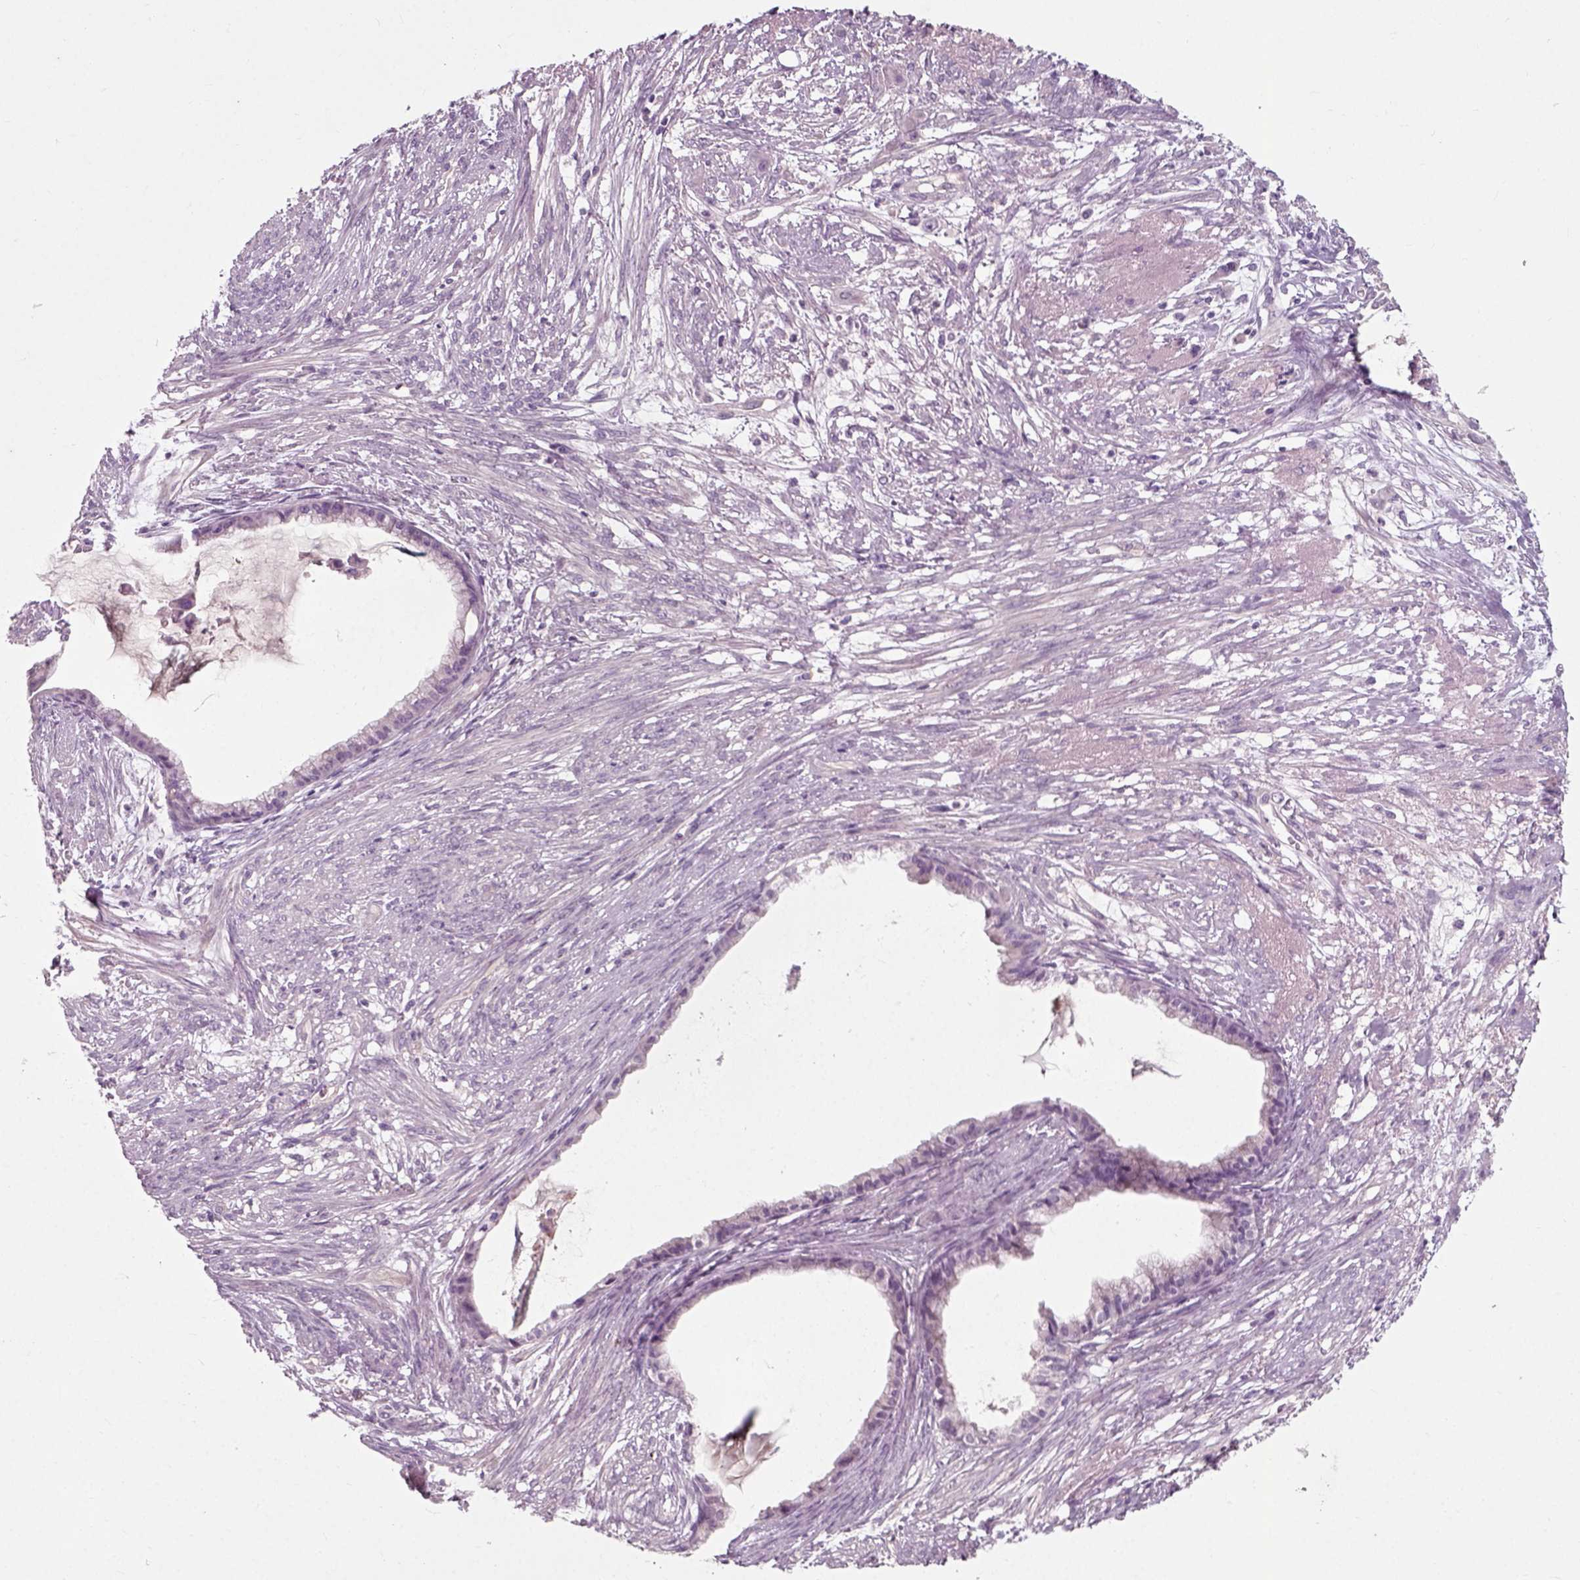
{"staining": {"intensity": "negative", "quantity": "none", "location": "none"}, "tissue": "endometrial cancer", "cell_type": "Tumor cells", "image_type": "cancer", "snomed": [{"axis": "morphology", "description": "Adenocarcinoma, NOS"}, {"axis": "topography", "description": "Endometrium"}], "caption": "This is a photomicrograph of IHC staining of endometrial cancer, which shows no positivity in tumor cells.", "gene": "RND2", "patient": {"sex": "female", "age": 86}}